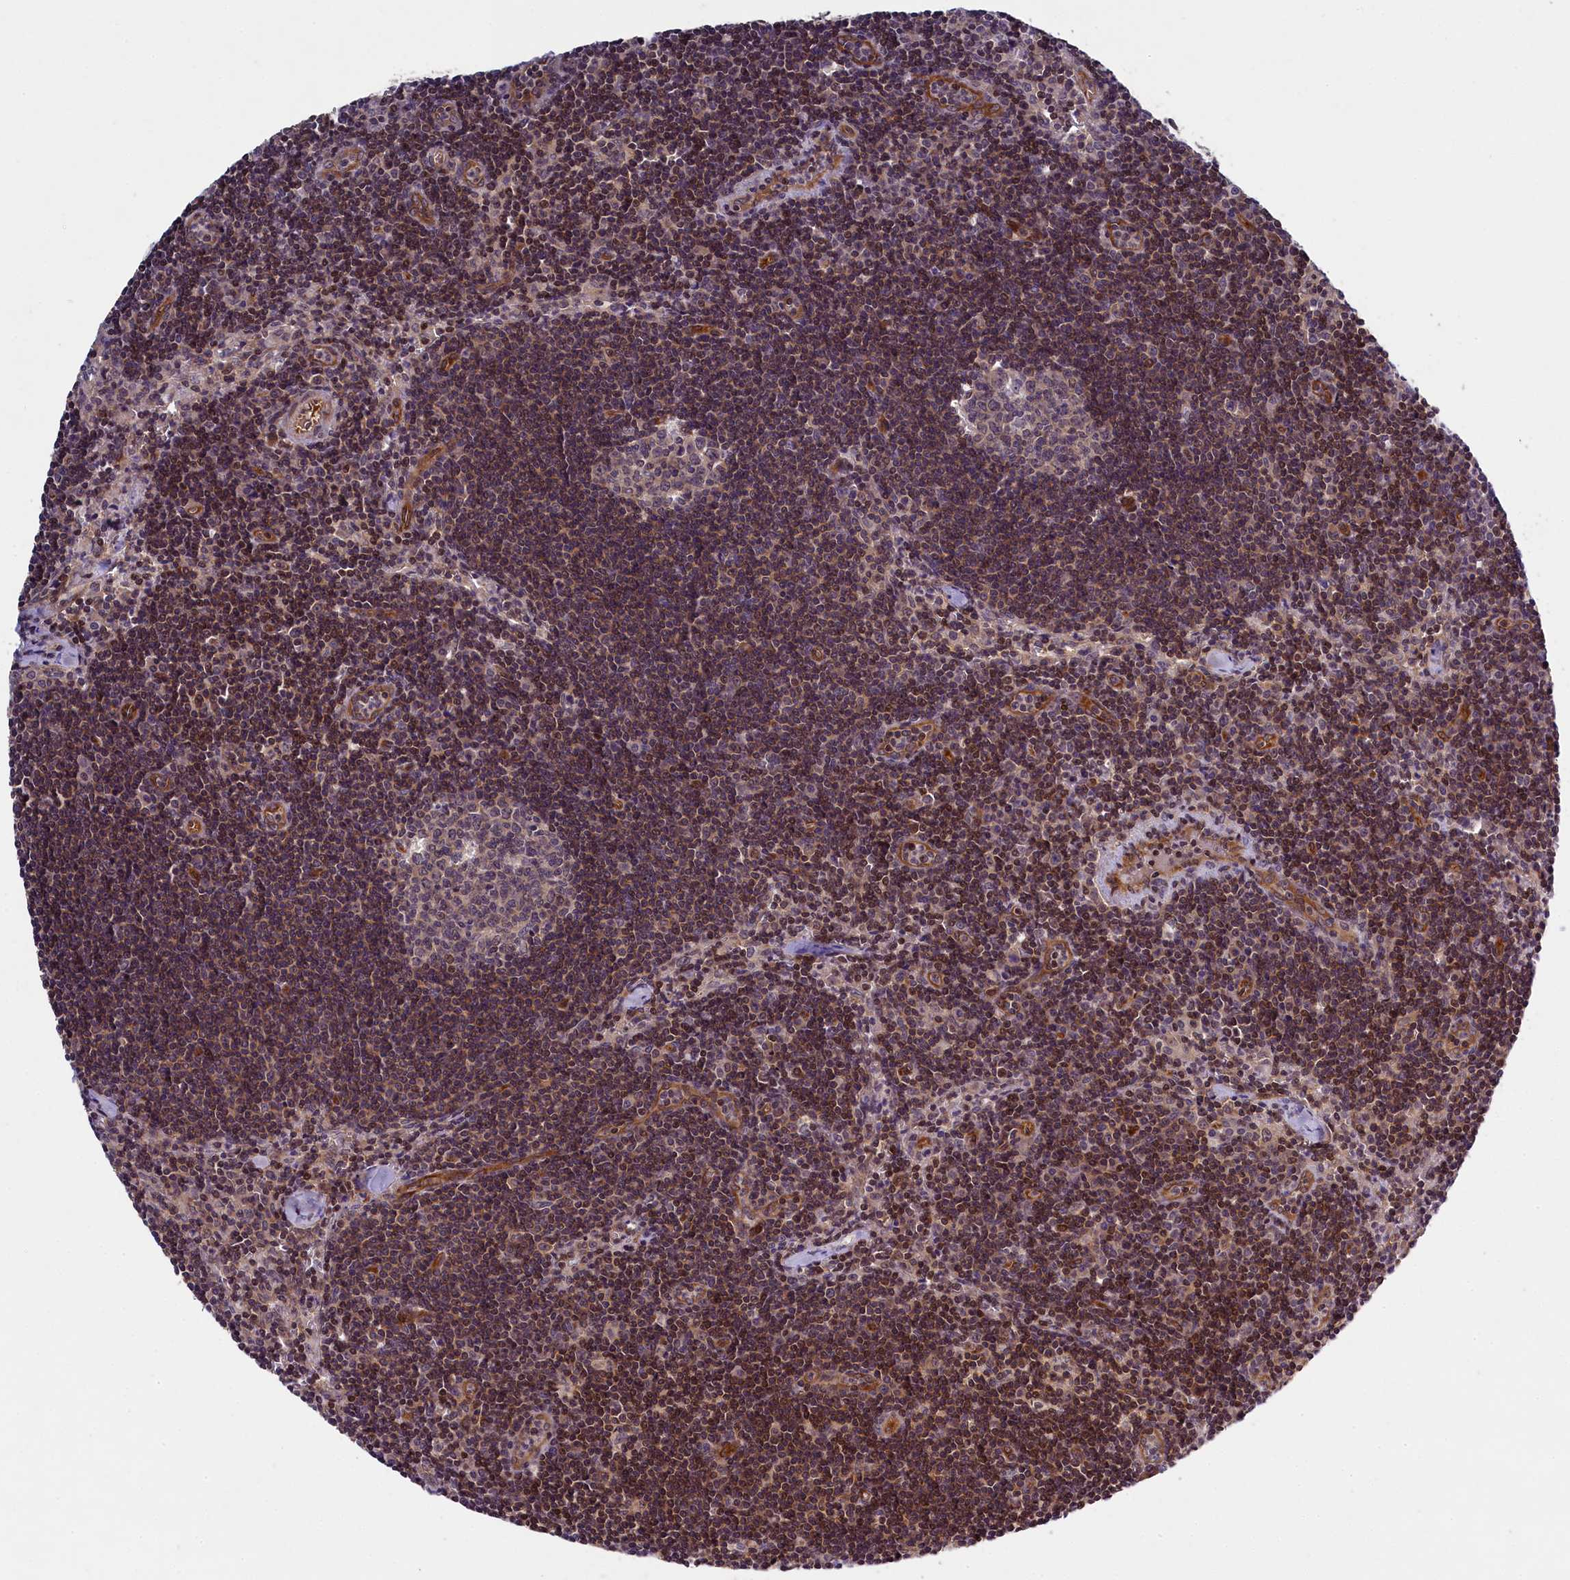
{"staining": {"intensity": "weak", "quantity": "25%-75%", "location": "cytoplasmic/membranous,nuclear"}, "tissue": "lymph node", "cell_type": "Germinal center cells", "image_type": "normal", "snomed": [{"axis": "morphology", "description": "Normal tissue, NOS"}, {"axis": "topography", "description": "Lymph node"}], "caption": "The histopathology image shows a brown stain indicating the presence of a protein in the cytoplasmic/membranous,nuclear of germinal center cells in lymph node. (DAB (3,3'-diaminobenzidine) IHC, brown staining for protein, blue staining for nuclei).", "gene": "SNRK", "patient": {"sex": "female", "age": 32}}